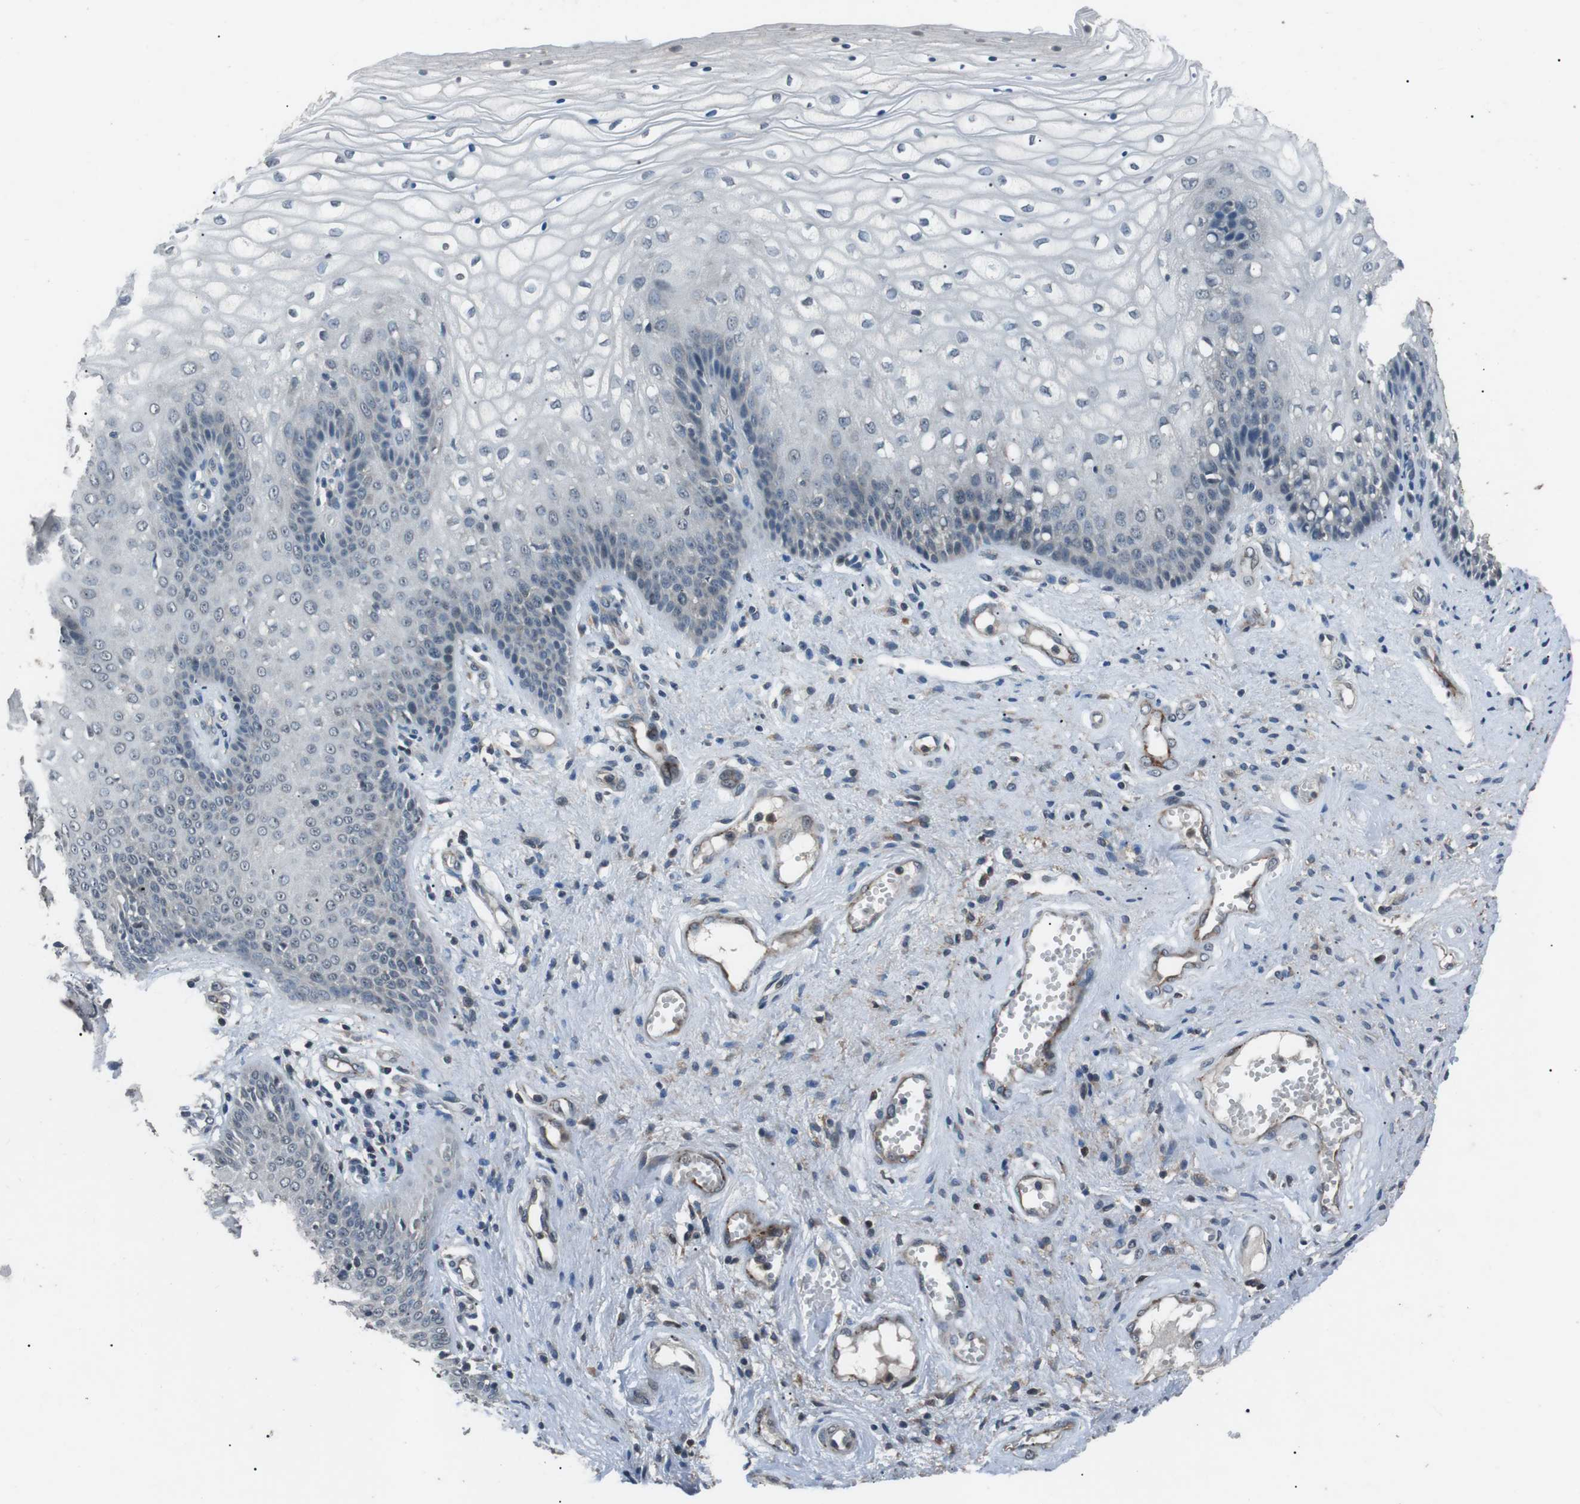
{"staining": {"intensity": "negative", "quantity": "none", "location": "none"}, "tissue": "vagina", "cell_type": "Squamous epithelial cells", "image_type": "normal", "snomed": [{"axis": "morphology", "description": "Normal tissue, NOS"}, {"axis": "topography", "description": "Vagina"}], "caption": "This is a histopathology image of IHC staining of unremarkable vagina, which shows no staining in squamous epithelial cells. (Immunohistochemistry, brightfield microscopy, high magnification).", "gene": "NEK7", "patient": {"sex": "female", "age": 34}}